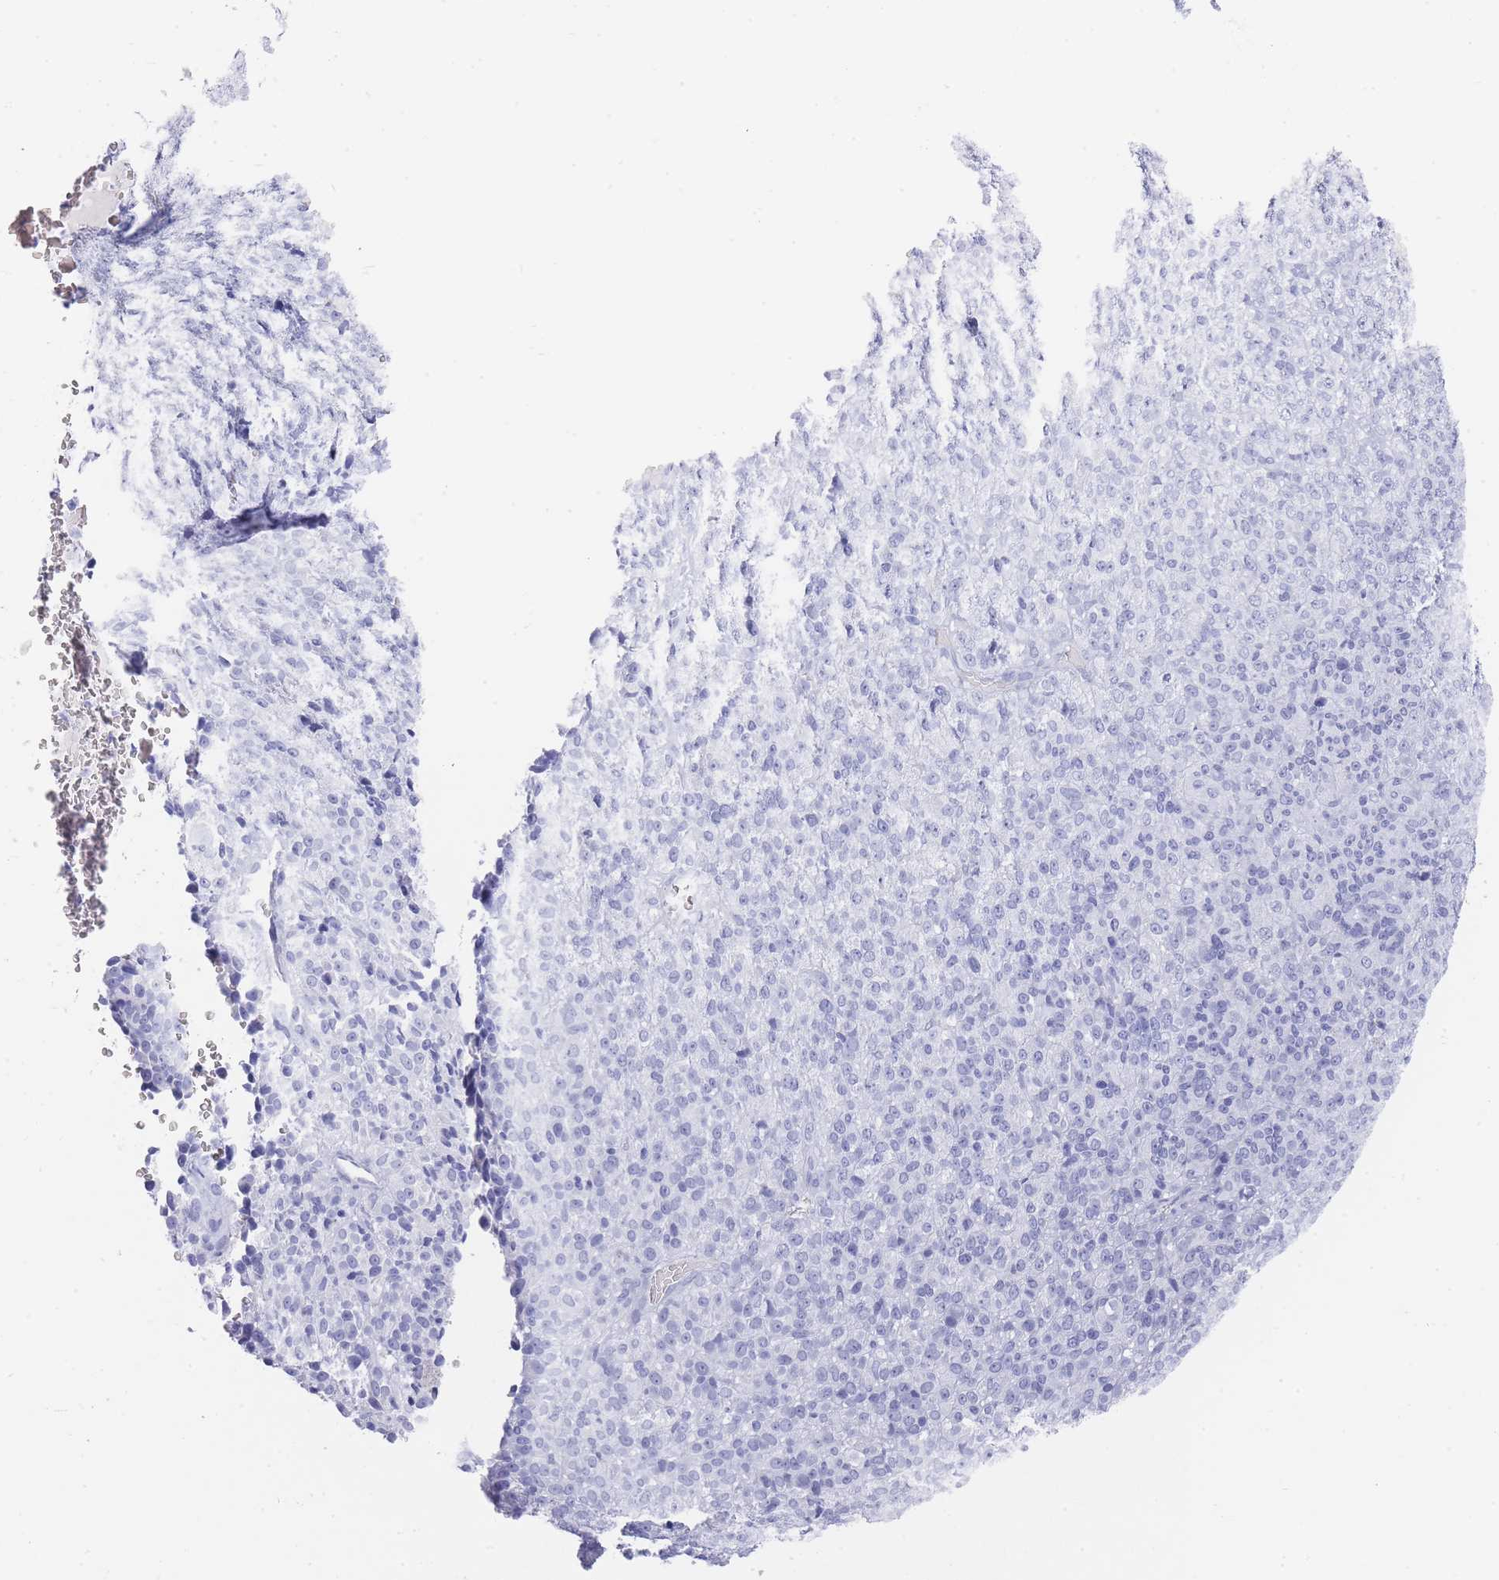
{"staining": {"intensity": "negative", "quantity": "none", "location": "none"}, "tissue": "melanoma", "cell_type": "Tumor cells", "image_type": "cancer", "snomed": [{"axis": "morphology", "description": "Malignant melanoma, Metastatic site"}, {"axis": "topography", "description": "Brain"}], "caption": "An IHC photomicrograph of malignant melanoma (metastatic site) is shown. There is no staining in tumor cells of malignant melanoma (metastatic site). (Stains: DAB (3,3'-diaminobenzidine) IHC with hematoxylin counter stain, Microscopy: brightfield microscopy at high magnification).", "gene": "RAB2B", "patient": {"sex": "female", "age": 56}}